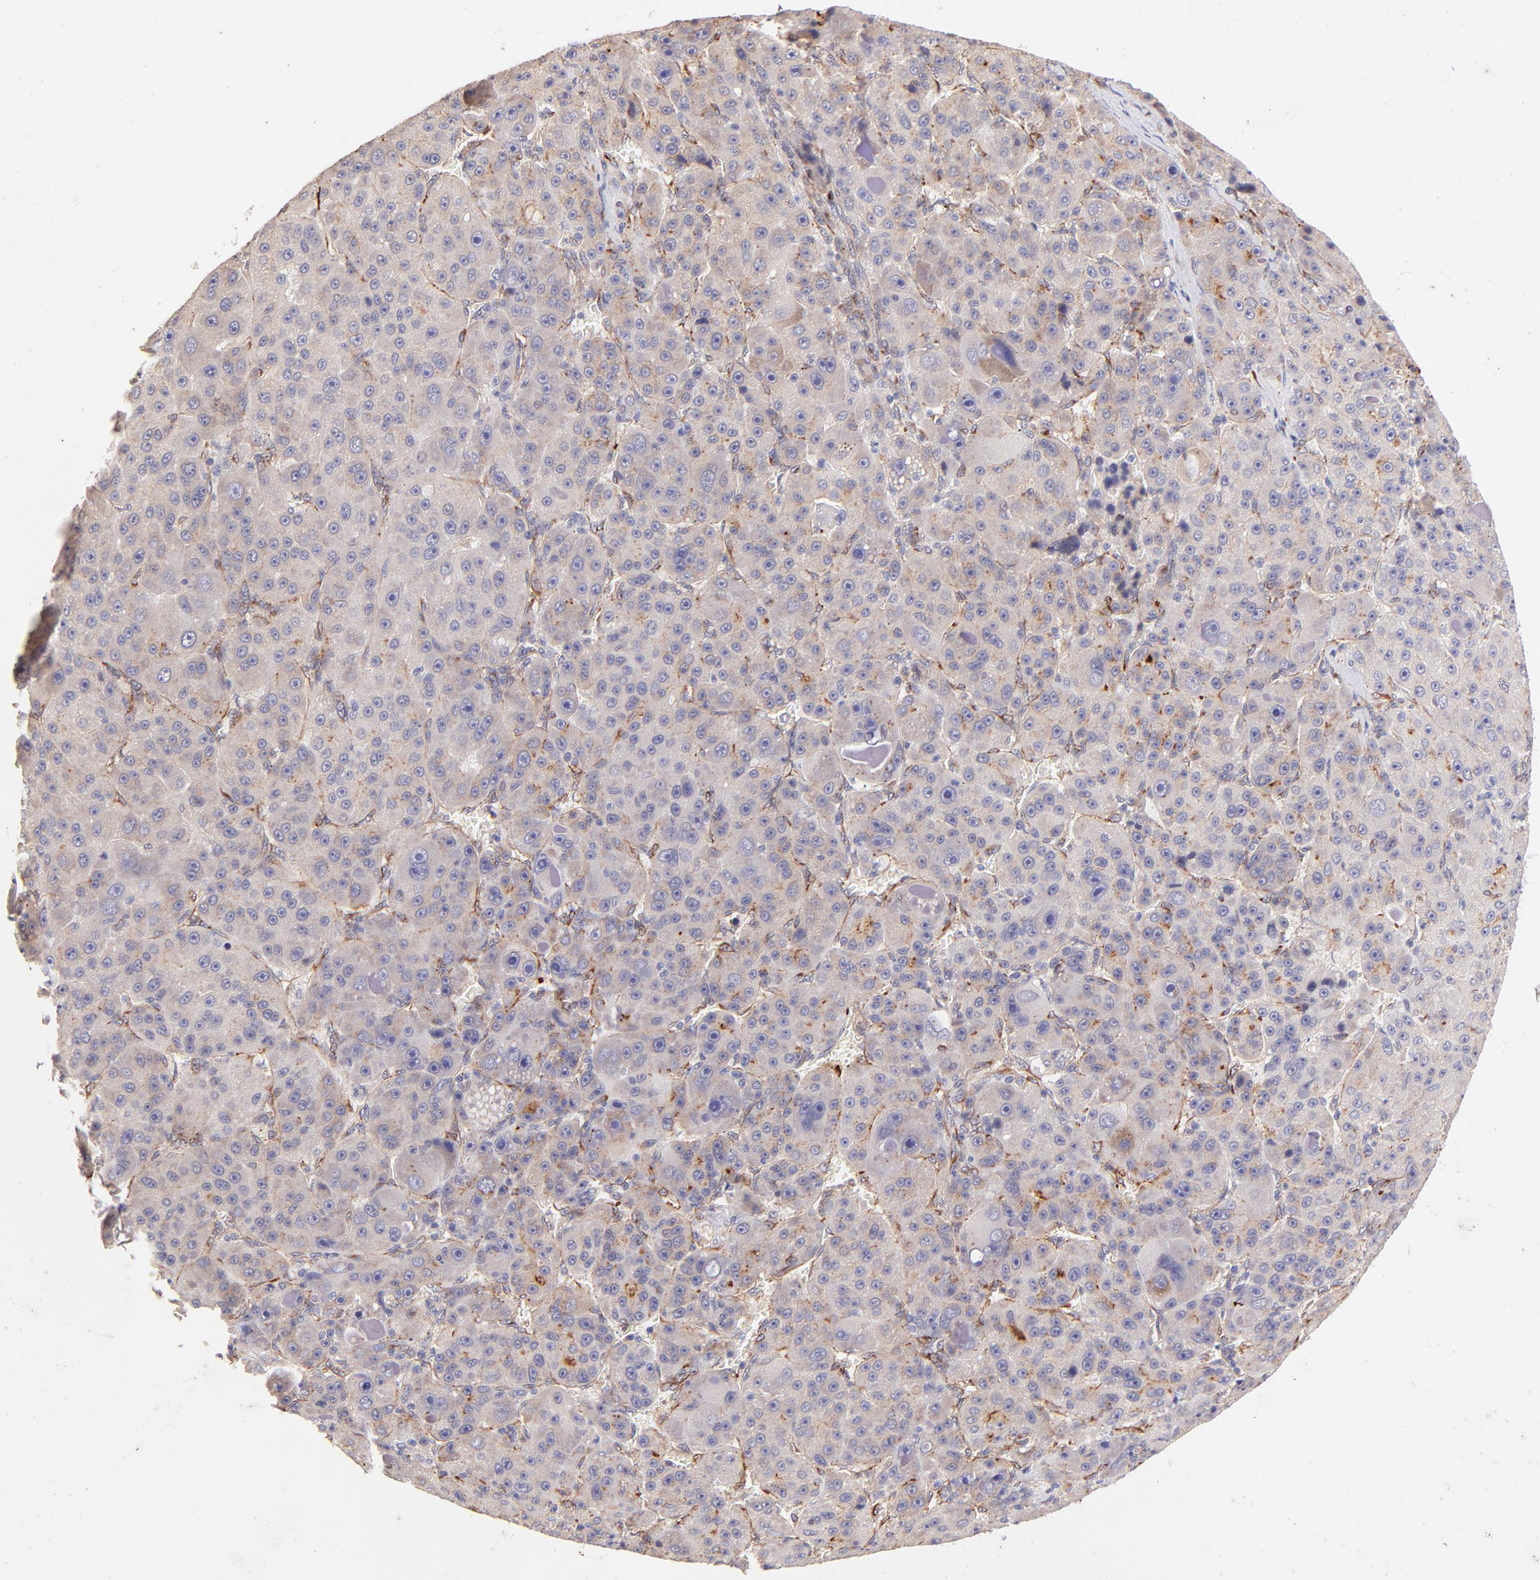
{"staining": {"intensity": "negative", "quantity": "none", "location": "none"}, "tissue": "liver cancer", "cell_type": "Tumor cells", "image_type": "cancer", "snomed": [{"axis": "morphology", "description": "Carcinoma, Hepatocellular, NOS"}, {"axis": "topography", "description": "Liver"}], "caption": "A photomicrograph of human liver cancer (hepatocellular carcinoma) is negative for staining in tumor cells.", "gene": "SPARC", "patient": {"sex": "male", "age": 76}}